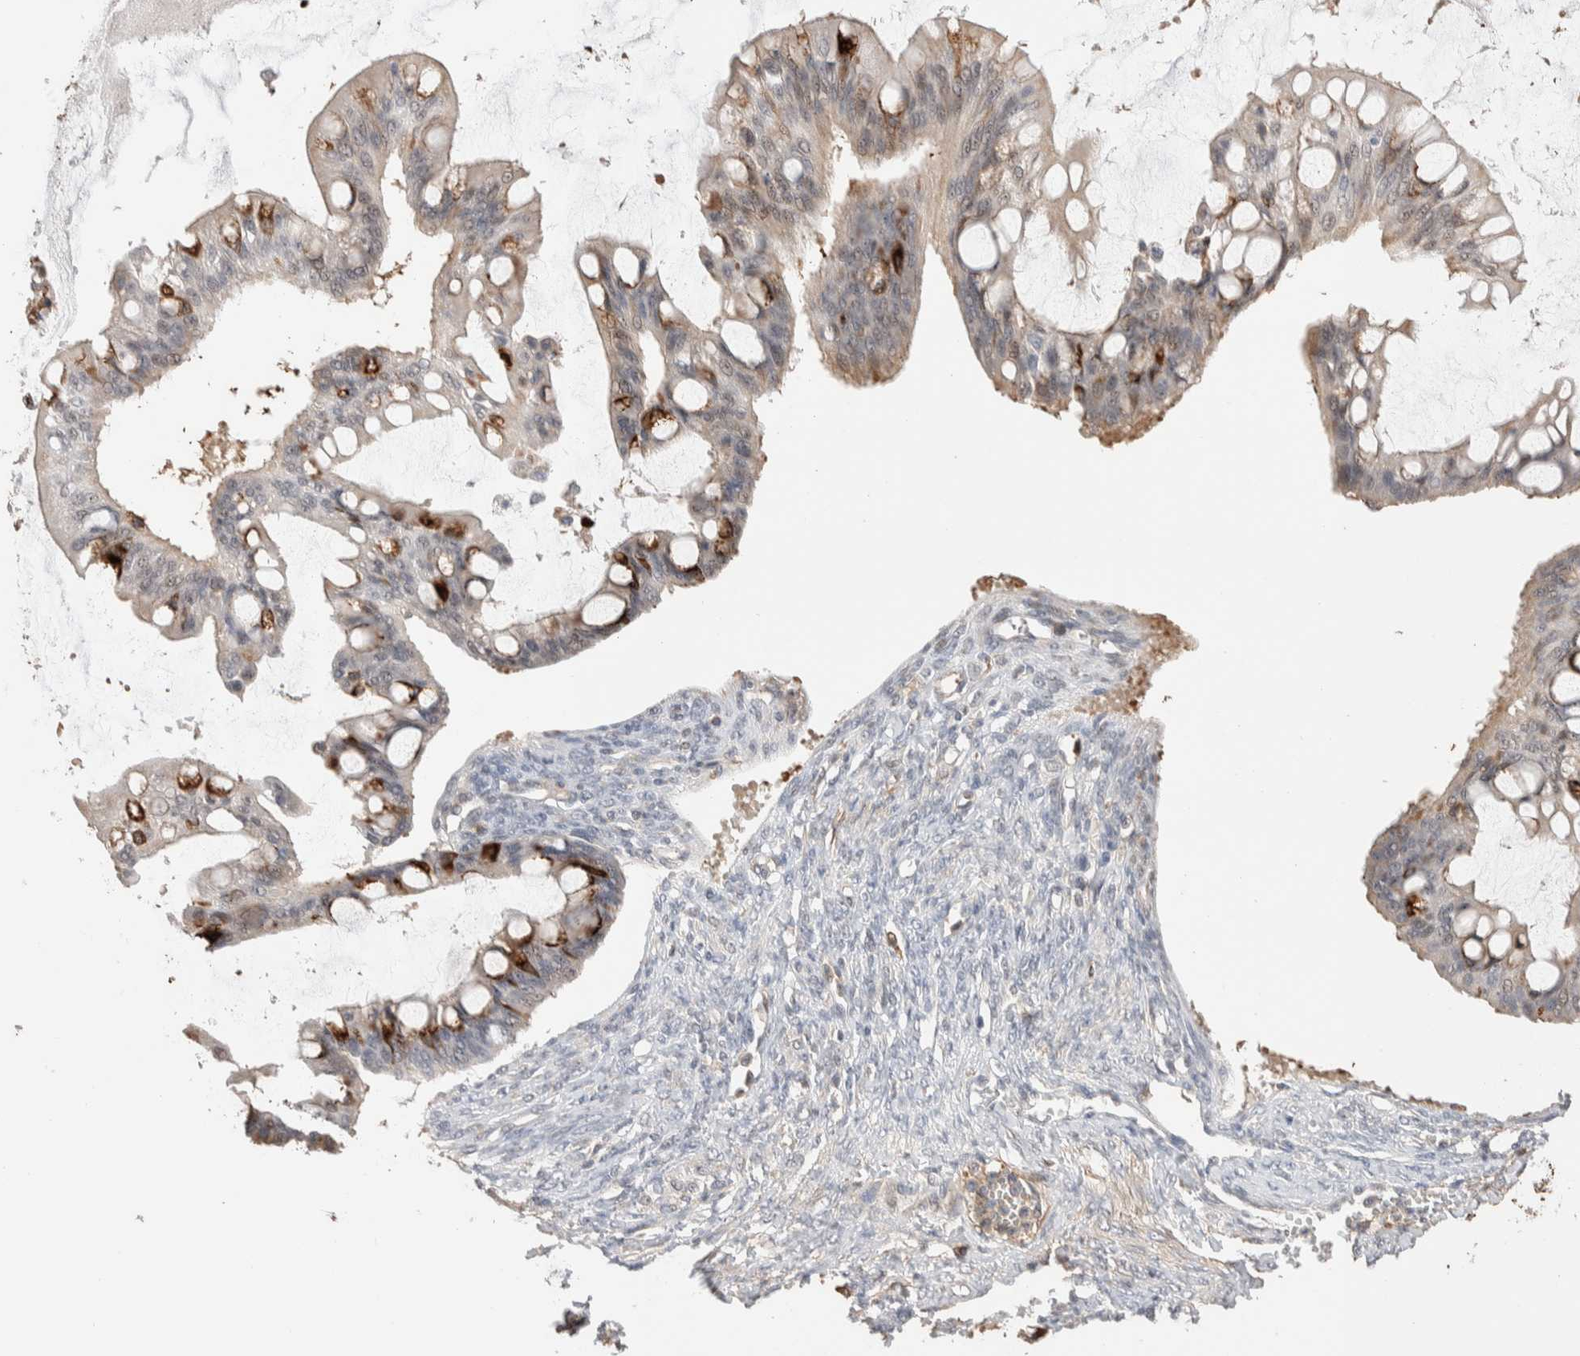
{"staining": {"intensity": "weak", "quantity": ">75%", "location": "cytoplasmic/membranous"}, "tissue": "ovarian cancer", "cell_type": "Tumor cells", "image_type": "cancer", "snomed": [{"axis": "morphology", "description": "Cystadenocarcinoma, mucinous, NOS"}, {"axis": "topography", "description": "Ovary"}], "caption": "DAB (3,3'-diaminobenzidine) immunohistochemical staining of human mucinous cystadenocarcinoma (ovarian) displays weak cytoplasmic/membranous protein staining in approximately >75% of tumor cells. The staining was performed using DAB to visualize the protein expression in brown, while the nuclei were stained in blue with hematoxylin (Magnification: 20x).", "gene": "ZNF704", "patient": {"sex": "female", "age": 73}}